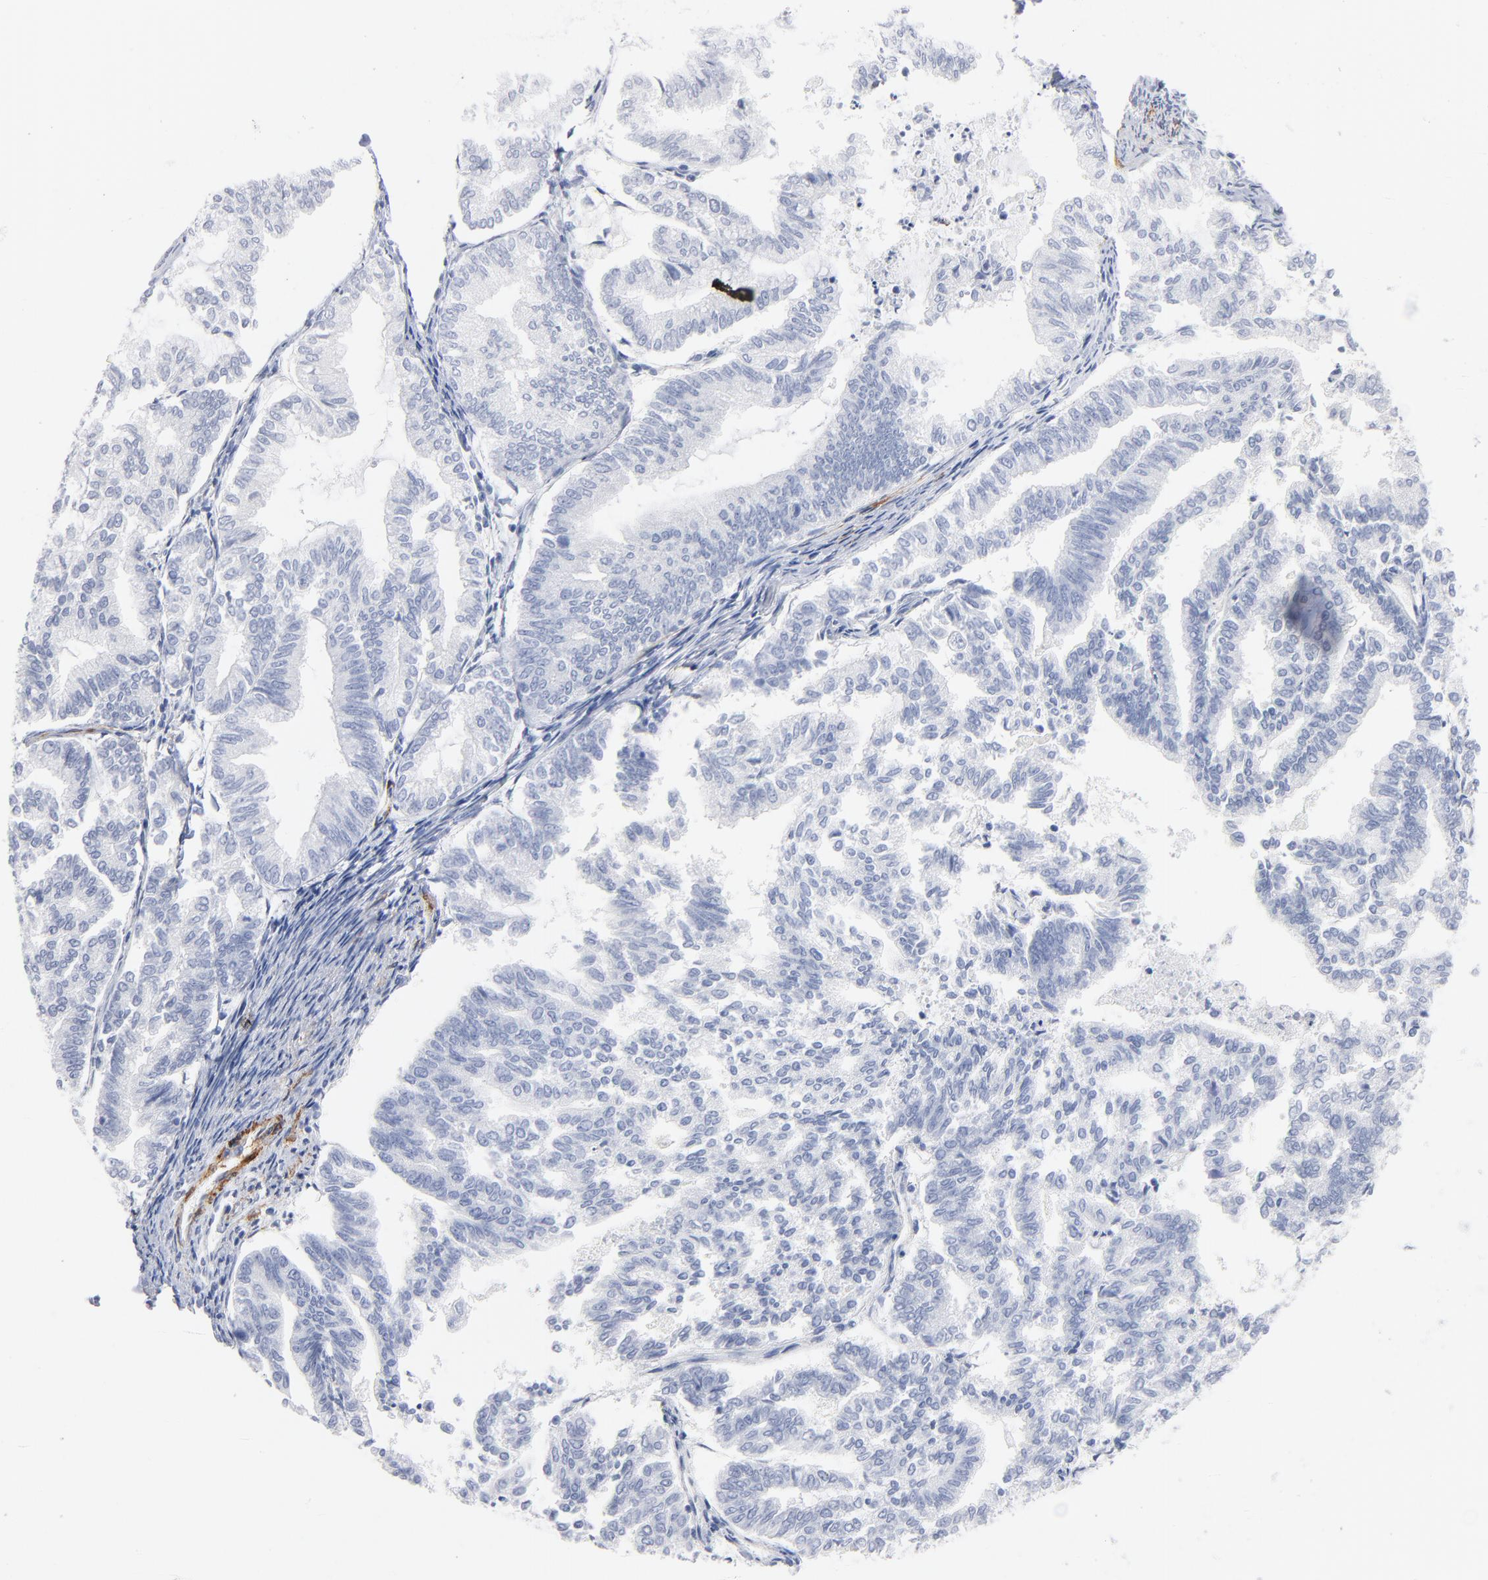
{"staining": {"intensity": "negative", "quantity": "none", "location": "none"}, "tissue": "endometrial cancer", "cell_type": "Tumor cells", "image_type": "cancer", "snomed": [{"axis": "morphology", "description": "Adenocarcinoma, NOS"}, {"axis": "topography", "description": "Endometrium"}], "caption": "This is a micrograph of IHC staining of endometrial cancer, which shows no expression in tumor cells.", "gene": "AGTR1", "patient": {"sex": "female", "age": 79}}